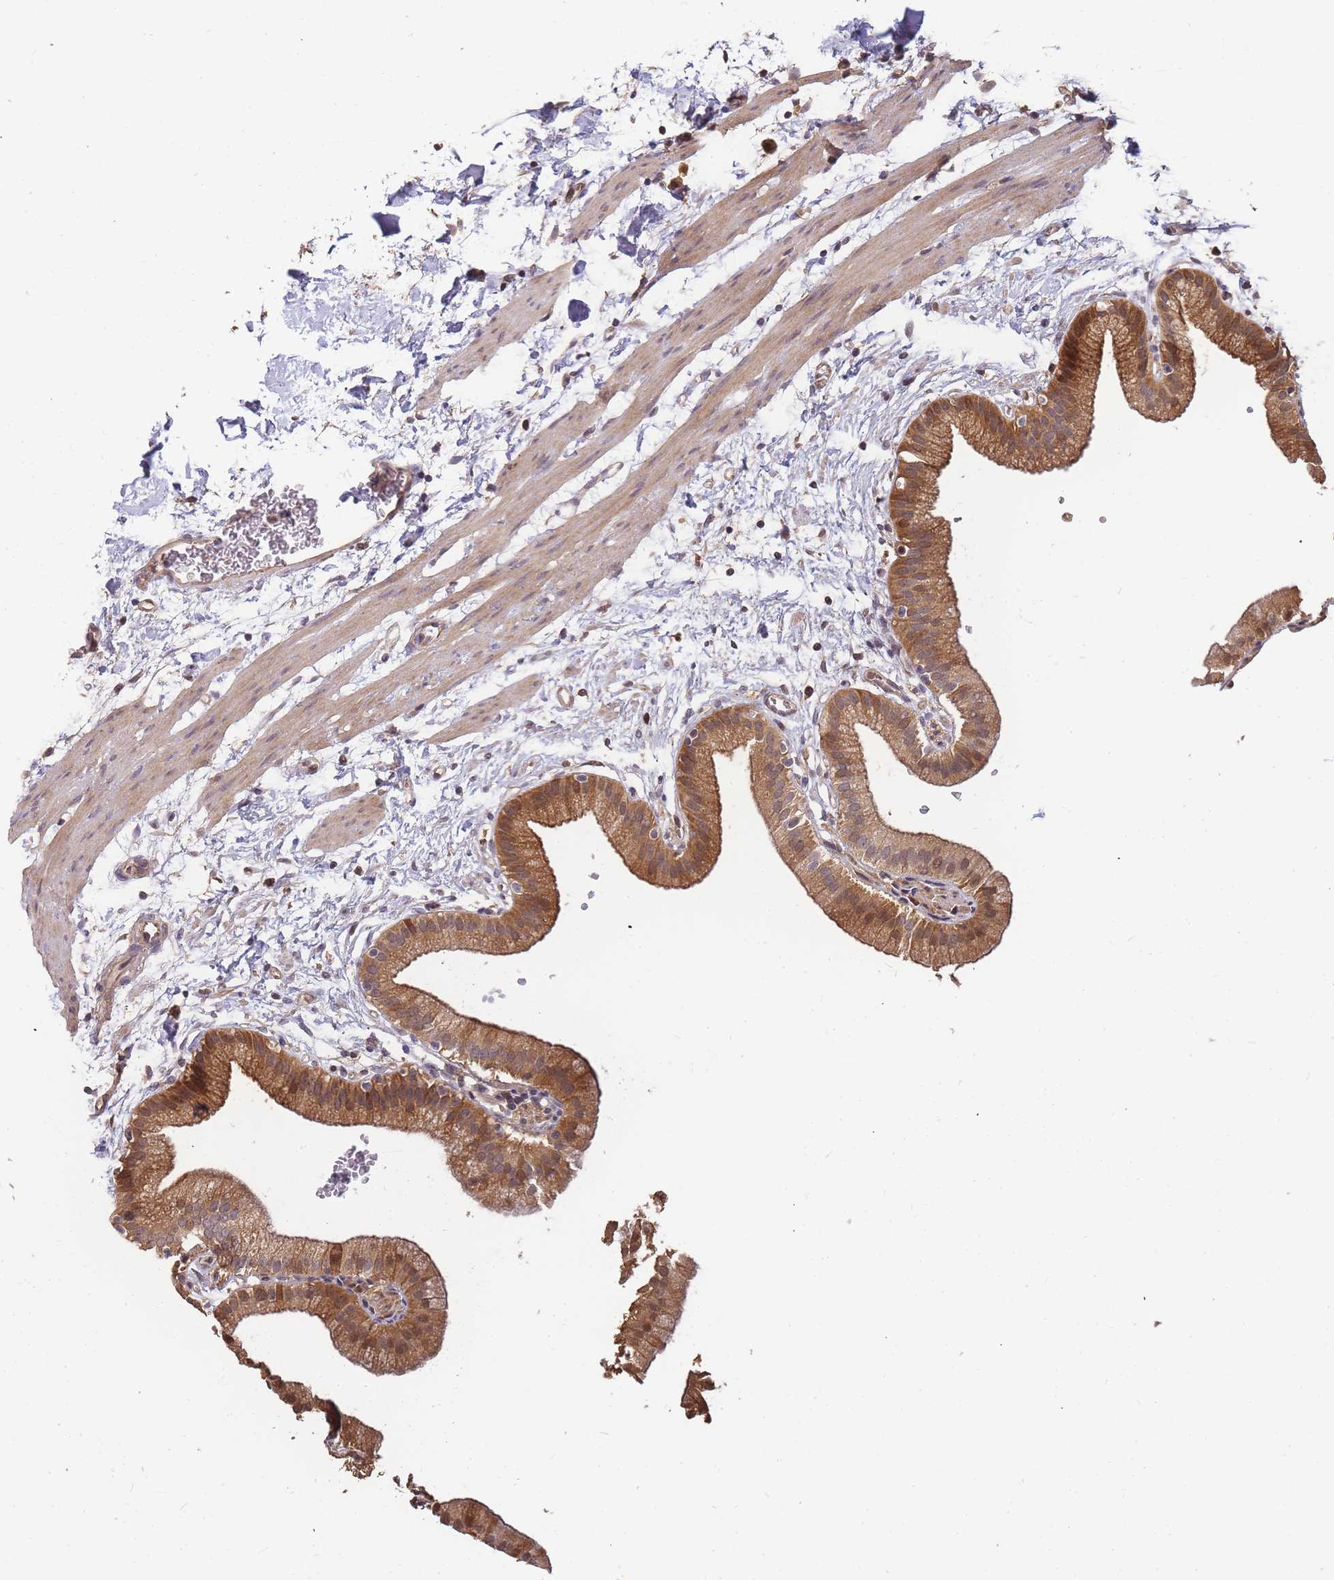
{"staining": {"intensity": "moderate", "quantity": ">75%", "location": "cytoplasmic/membranous,nuclear"}, "tissue": "gallbladder", "cell_type": "Glandular cells", "image_type": "normal", "snomed": [{"axis": "morphology", "description": "Normal tissue, NOS"}, {"axis": "topography", "description": "Gallbladder"}], "caption": "A photomicrograph of gallbladder stained for a protein reveals moderate cytoplasmic/membranous,nuclear brown staining in glandular cells. (DAB IHC with brightfield microscopy, high magnification).", "gene": "CDKN2AIPNL", "patient": {"sex": "male", "age": 55}}